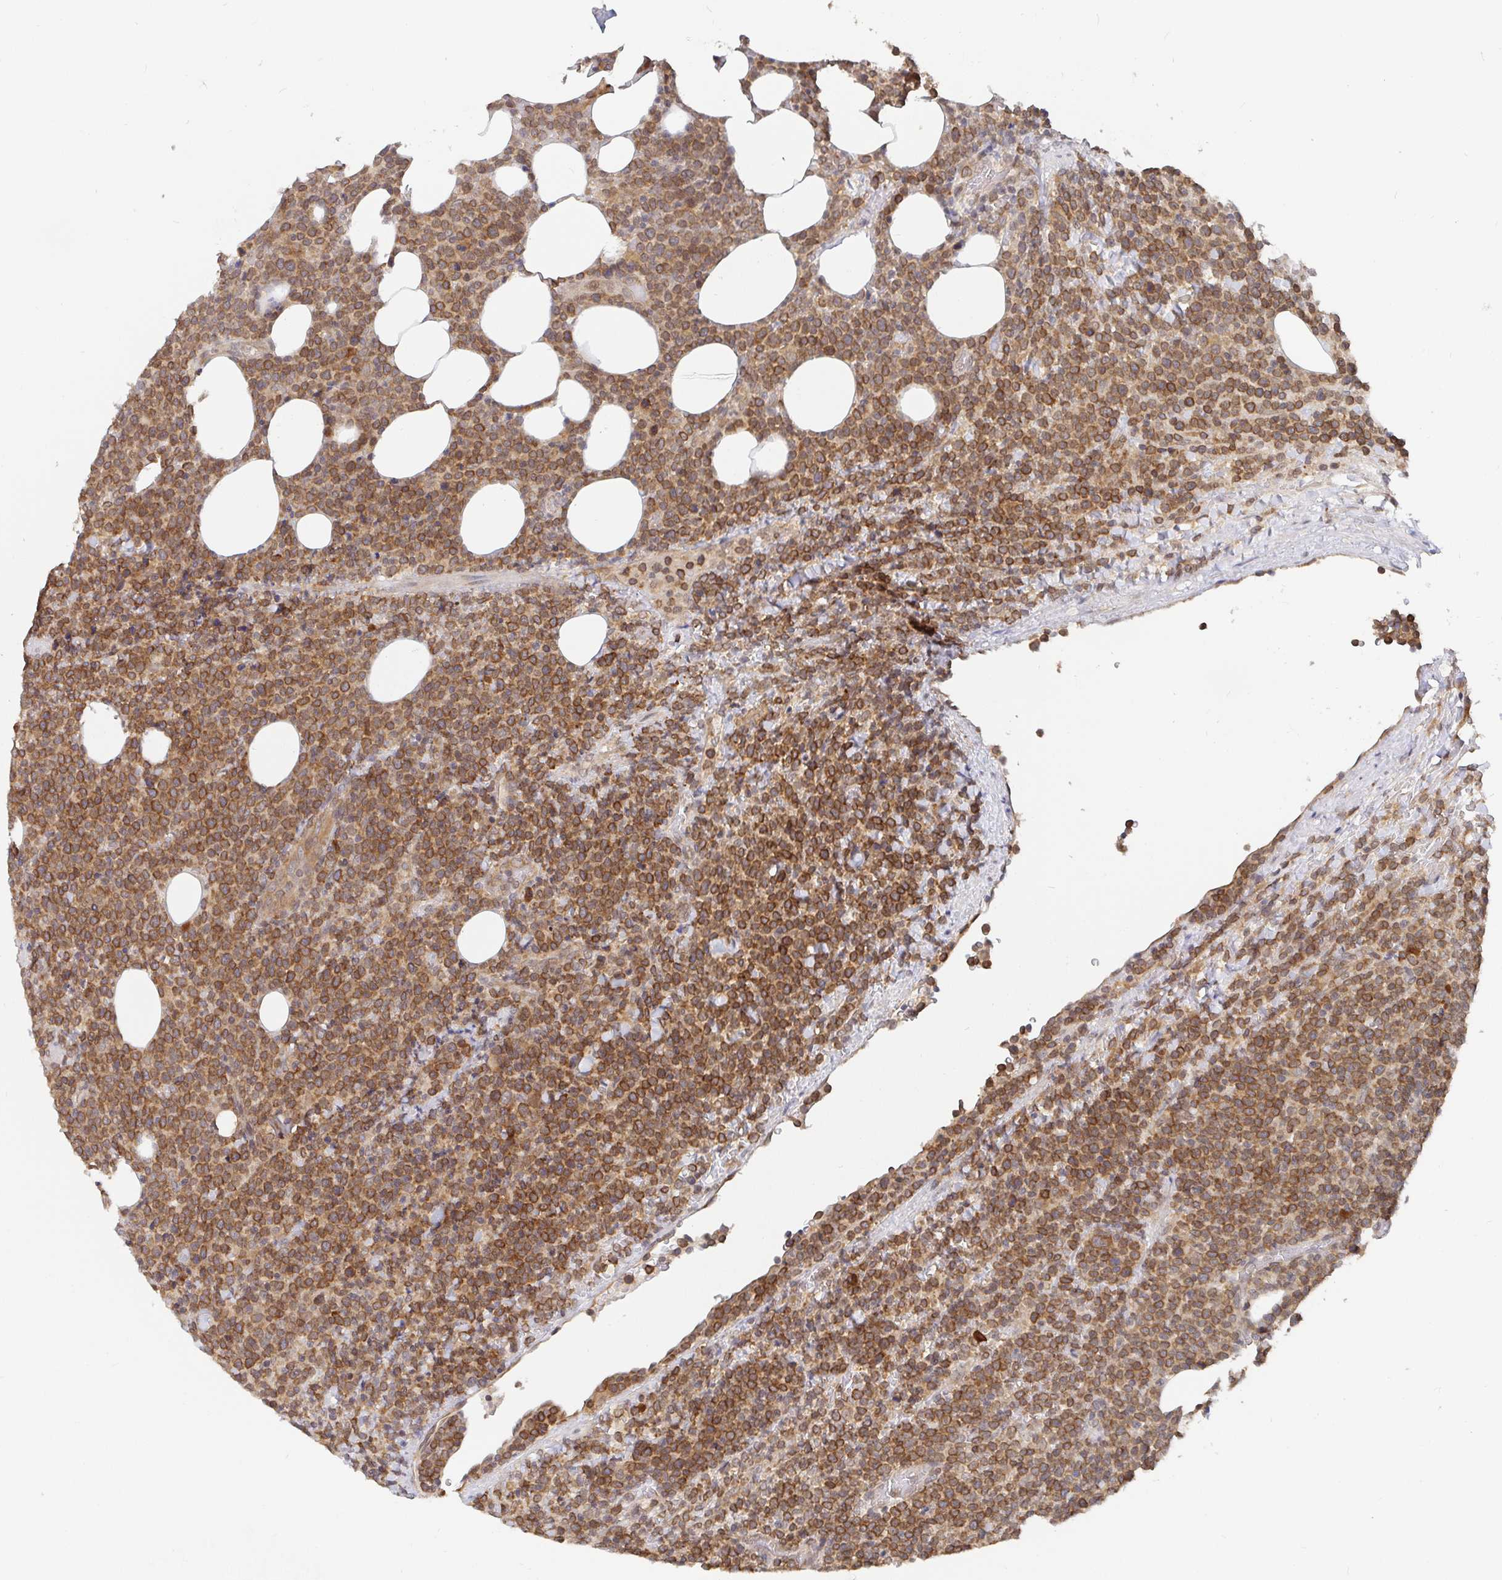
{"staining": {"intensity": "moderate", "quantity": ">75%", "location": "cytoplasmic/membranous"}, "tissue": "lymphoma", "cell_type": "Tumor cells", "image_type": "cancer", "snomed": [{"axis": "morphology", "description": "Malignant lymphoma, non-Hodgkin's type, High grade"}, {"axis": "topography", "description": "Lymph node"}], "caption": "Malignant lymphoma, non-Hodgkin's type (high-grade) was stained to show a protein in brown. There is medium levels of moderate cytoplasmic/membranous expression in approximately >75% of tumor cells. Immunohistochemistry (ihc) stains the protein of interest in brown and the nuclei are stained blue.", "gene": "ALG1", "patient": {"sex": "male", "age": 61}}